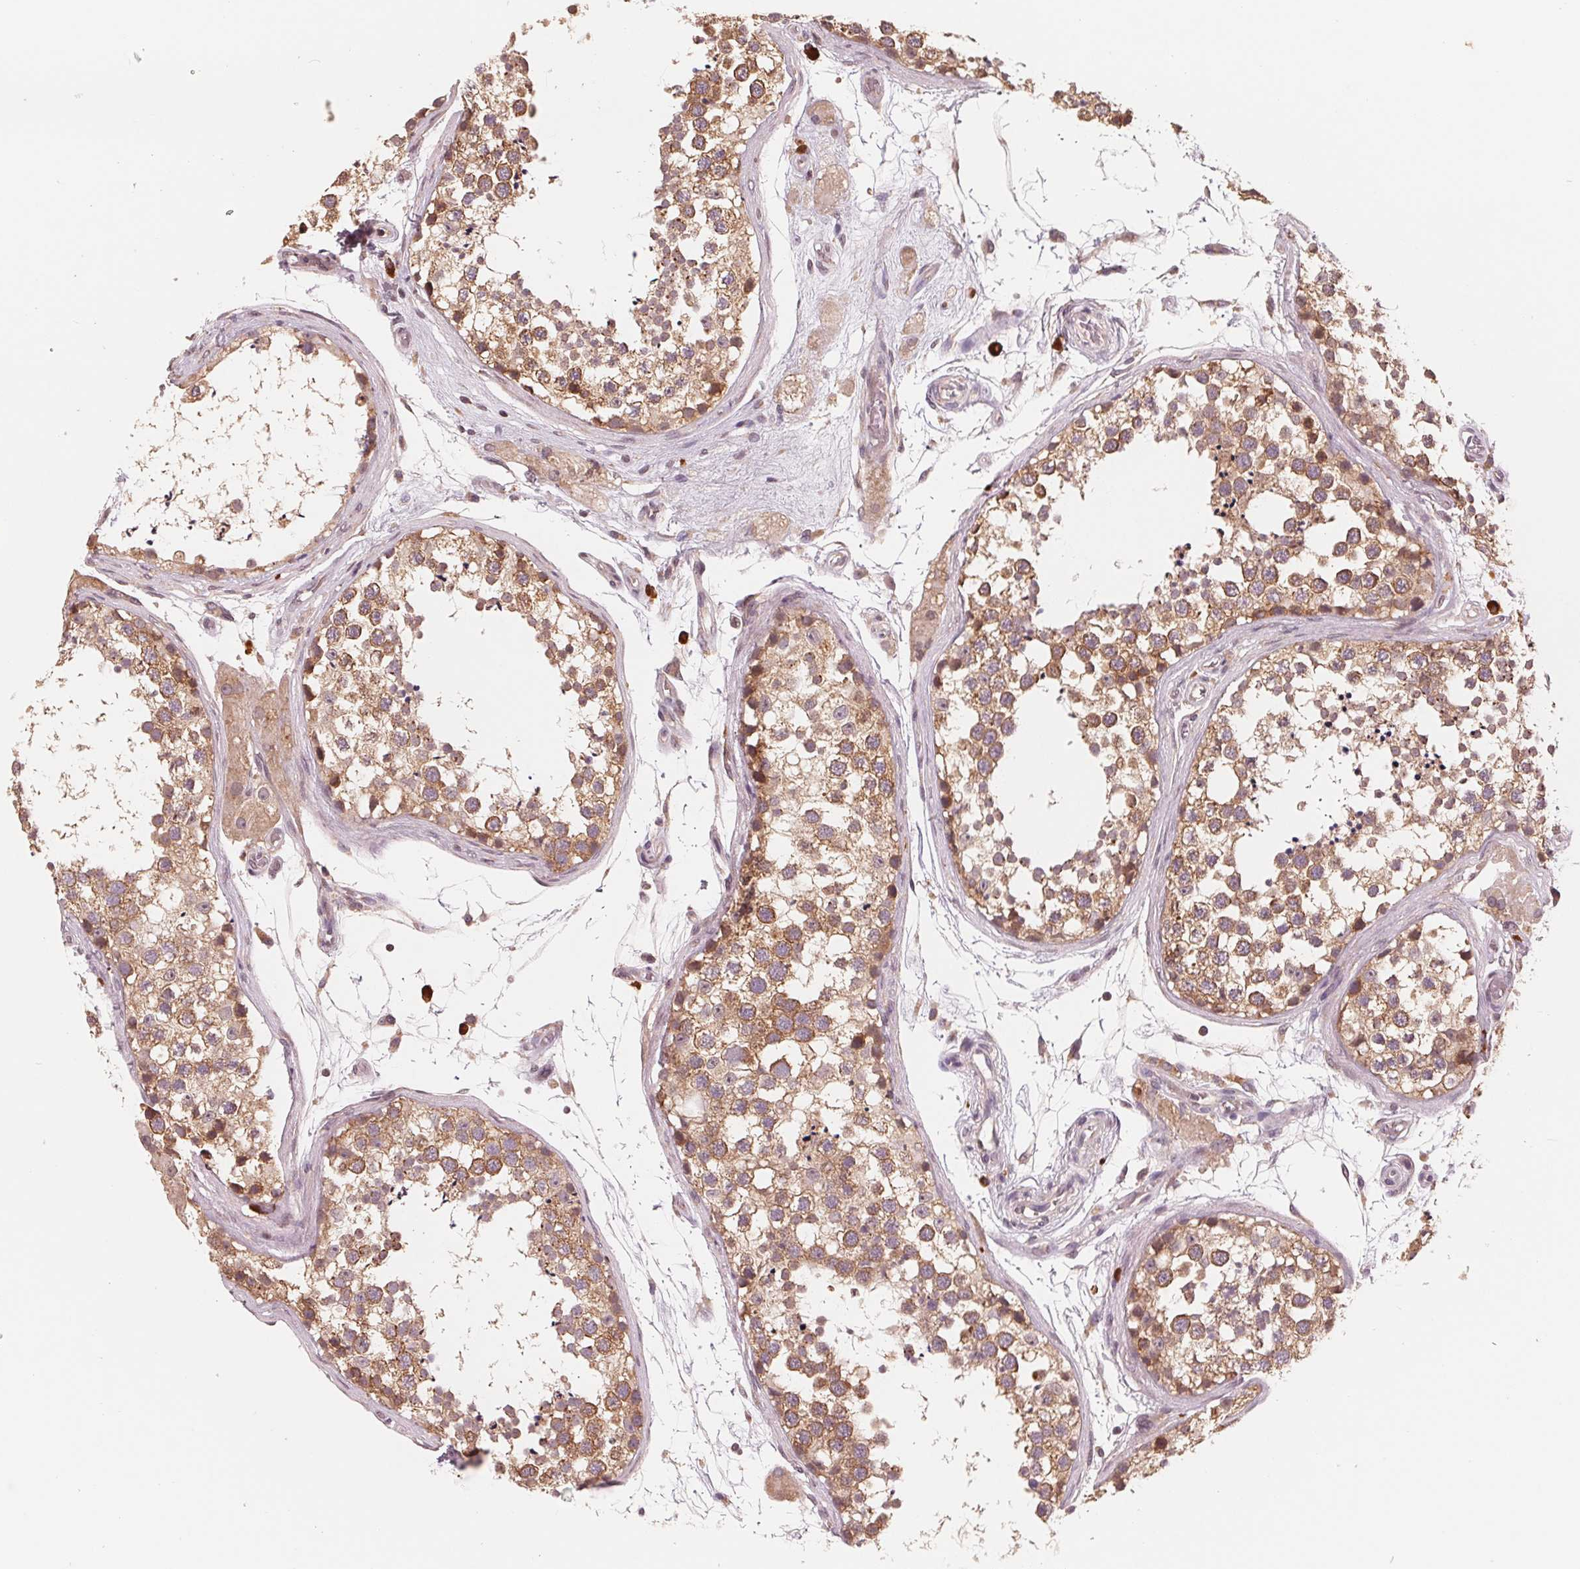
{"staining": {"intensity": "moderate", "quantity": ">75%", "location": "cytoplasmic/membranous"}, "tissue": "testis", "cell_type": "Cells in seminiferous ducts", "image_type": "normal", "snomed": [{"axis": "morphology", "description": "Normal tissue, NOS"}, {"axis": "morphology", "description": "Seminoma, NOS"}, {"axis": "topography", "description": "Testis"}], "caption": "Protein expression analysis of unremarkable human testis reveals moderate cytoplasmic/membranous staining in approximately >75% of cells in seminiferous ducts. The staining was performed using DAB (3,3'-diaminobenzidine) to visualize the protein expression in brown, while the nuclei were stained in blue with hematoxylin (Magnification: 20x).", "gene": "GIGYF2", "patient": {"sex": "male", "age": 65}}